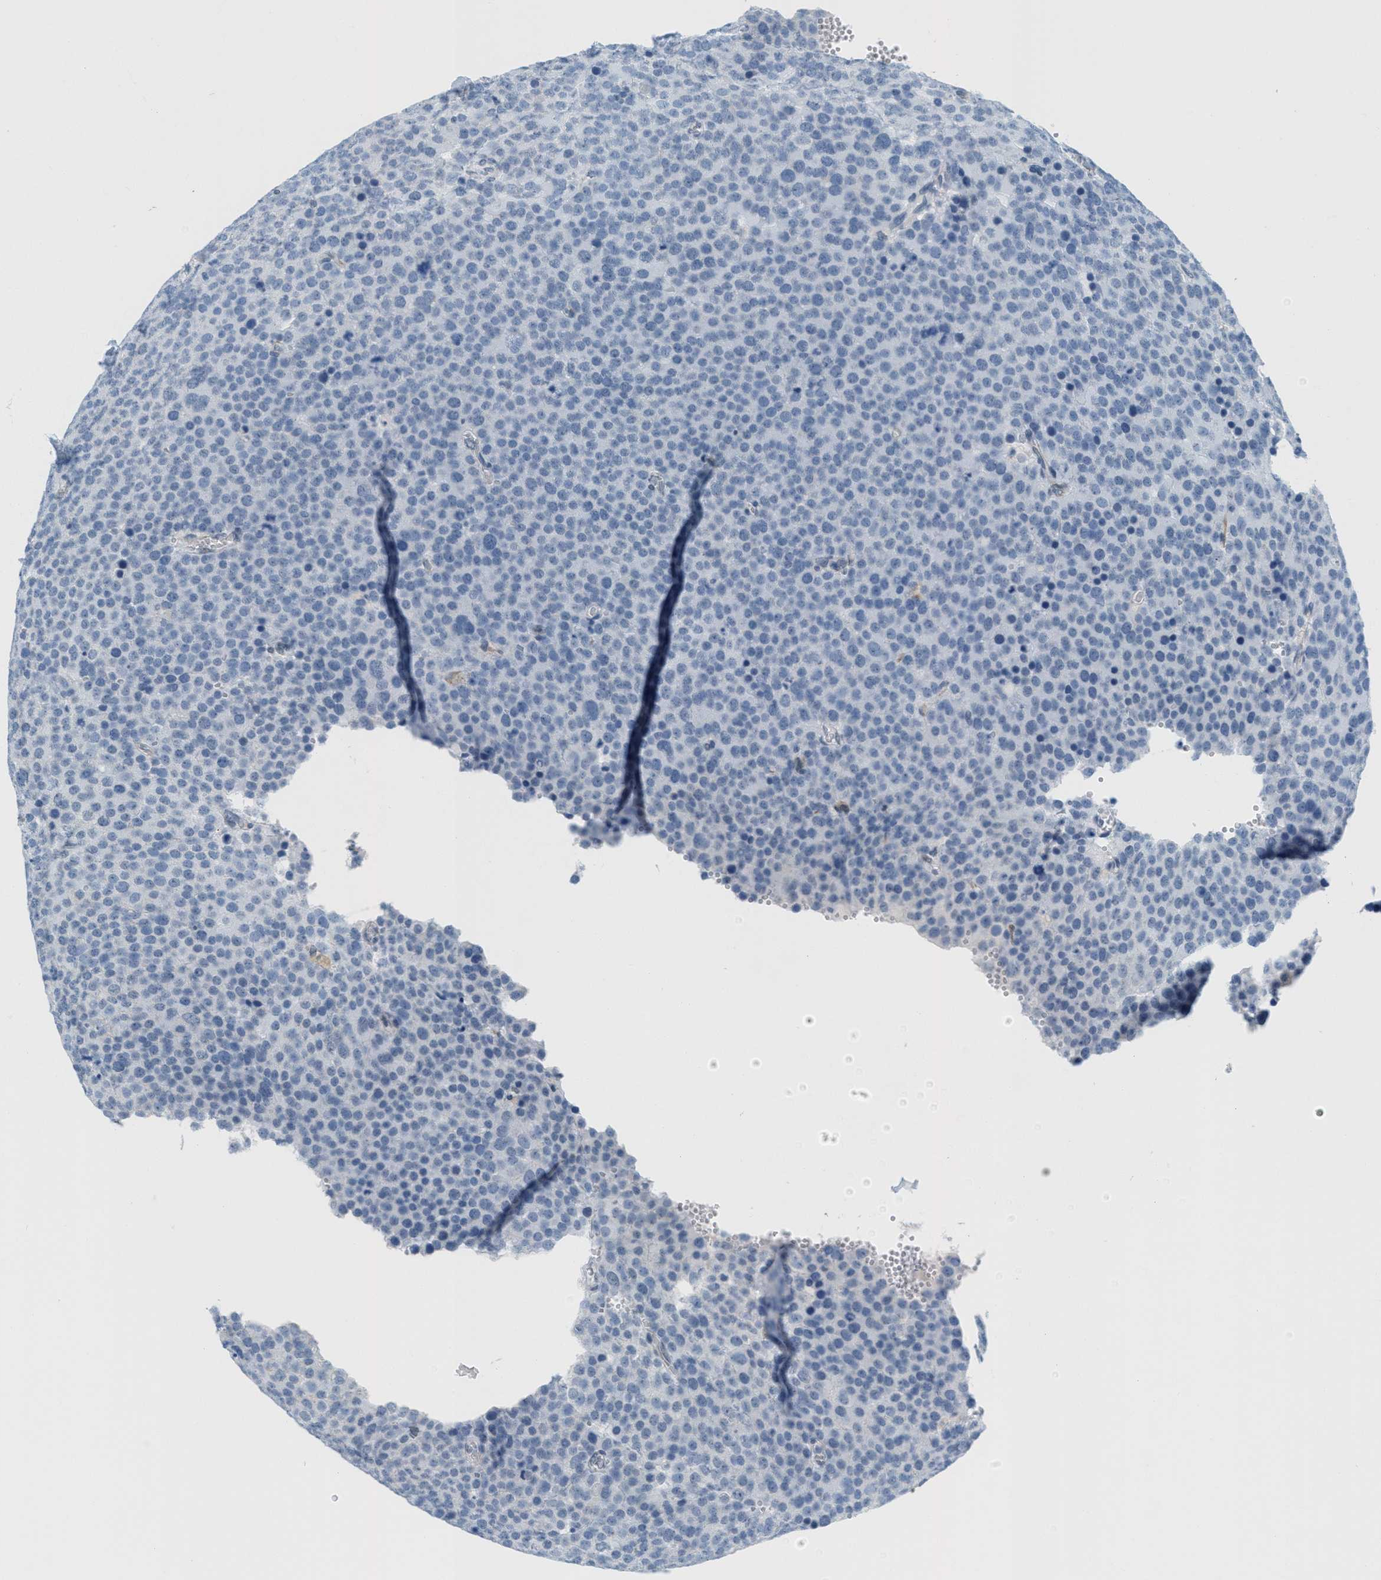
{"staining": {"intensity": "negative", "quantity": "none", "location": "none"}, "tissue": "testis cancer", "cell_type": "Tumor cells", "image_type": "cancer", "snomed": [{"axis": "morphology", "description": "Normal tissue, NOS"}, {"axis": "morphology", "description": "Seminoma, NOS"}, {"axis": "topography", "description": "Testis"}], "caption": "The image exhibits no significant expression in tumor cells of testis cancer.", "gene": "HS3ST2", "patient": {"sex": "male", "age": 71}}